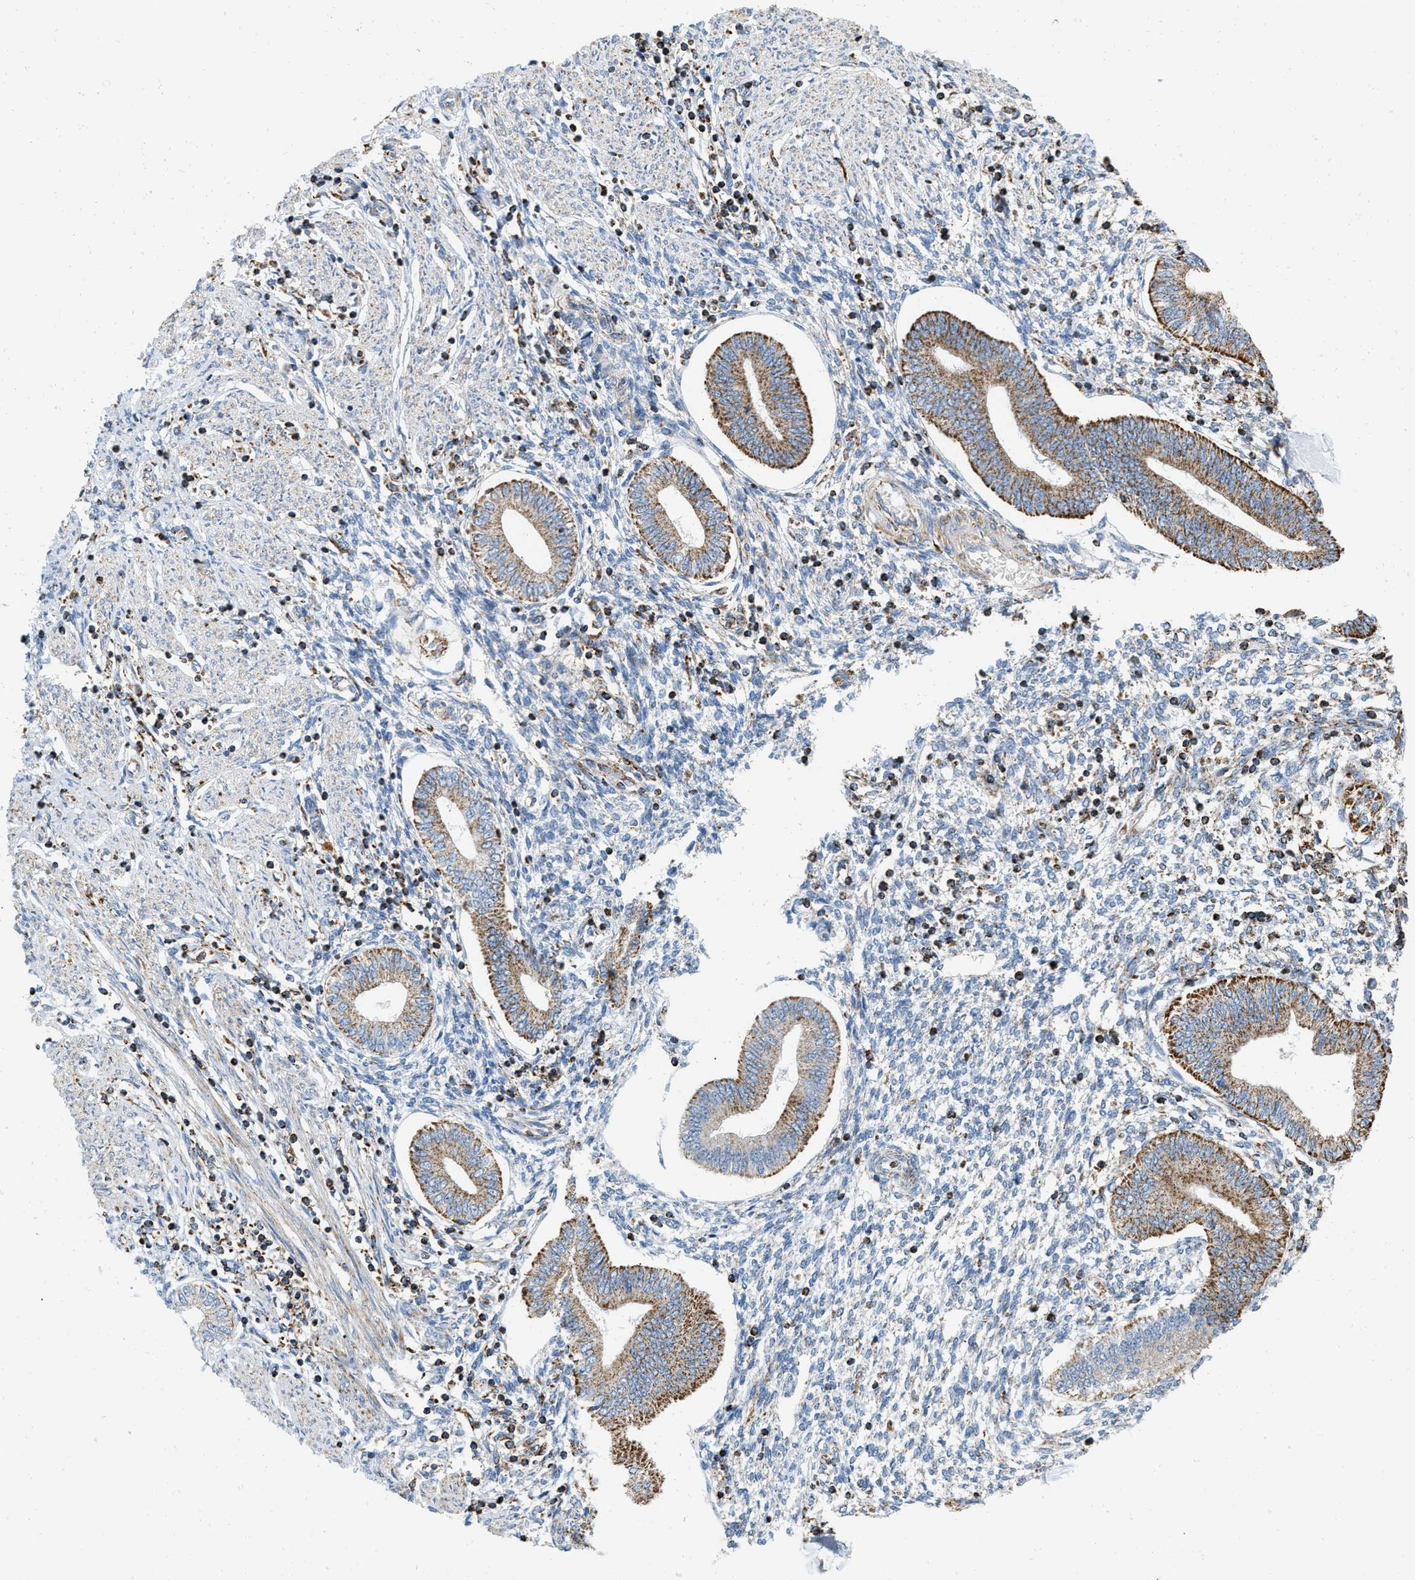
{"staining": {"intensity": "negative", "quantity": "none", "location": "none"}, "tissue": "endometrium", "cell_type": "Cells in endometrial stroma", "image_type": "normal", "snomed": [{"axis": "morphology", "description": "Normal tissue, NOS"}, {"axis": "topography", "description": "Endometrium"}], "caption": "Immunohistochemical staining of benign human endometrium displays no significant expression in cells in endometrial stroma. (DAB immunohistochemistry visualized using brightfield microscopy, high magnification).", "gene": "GRB10", "patient": {"sex": "female", "age": 50}}